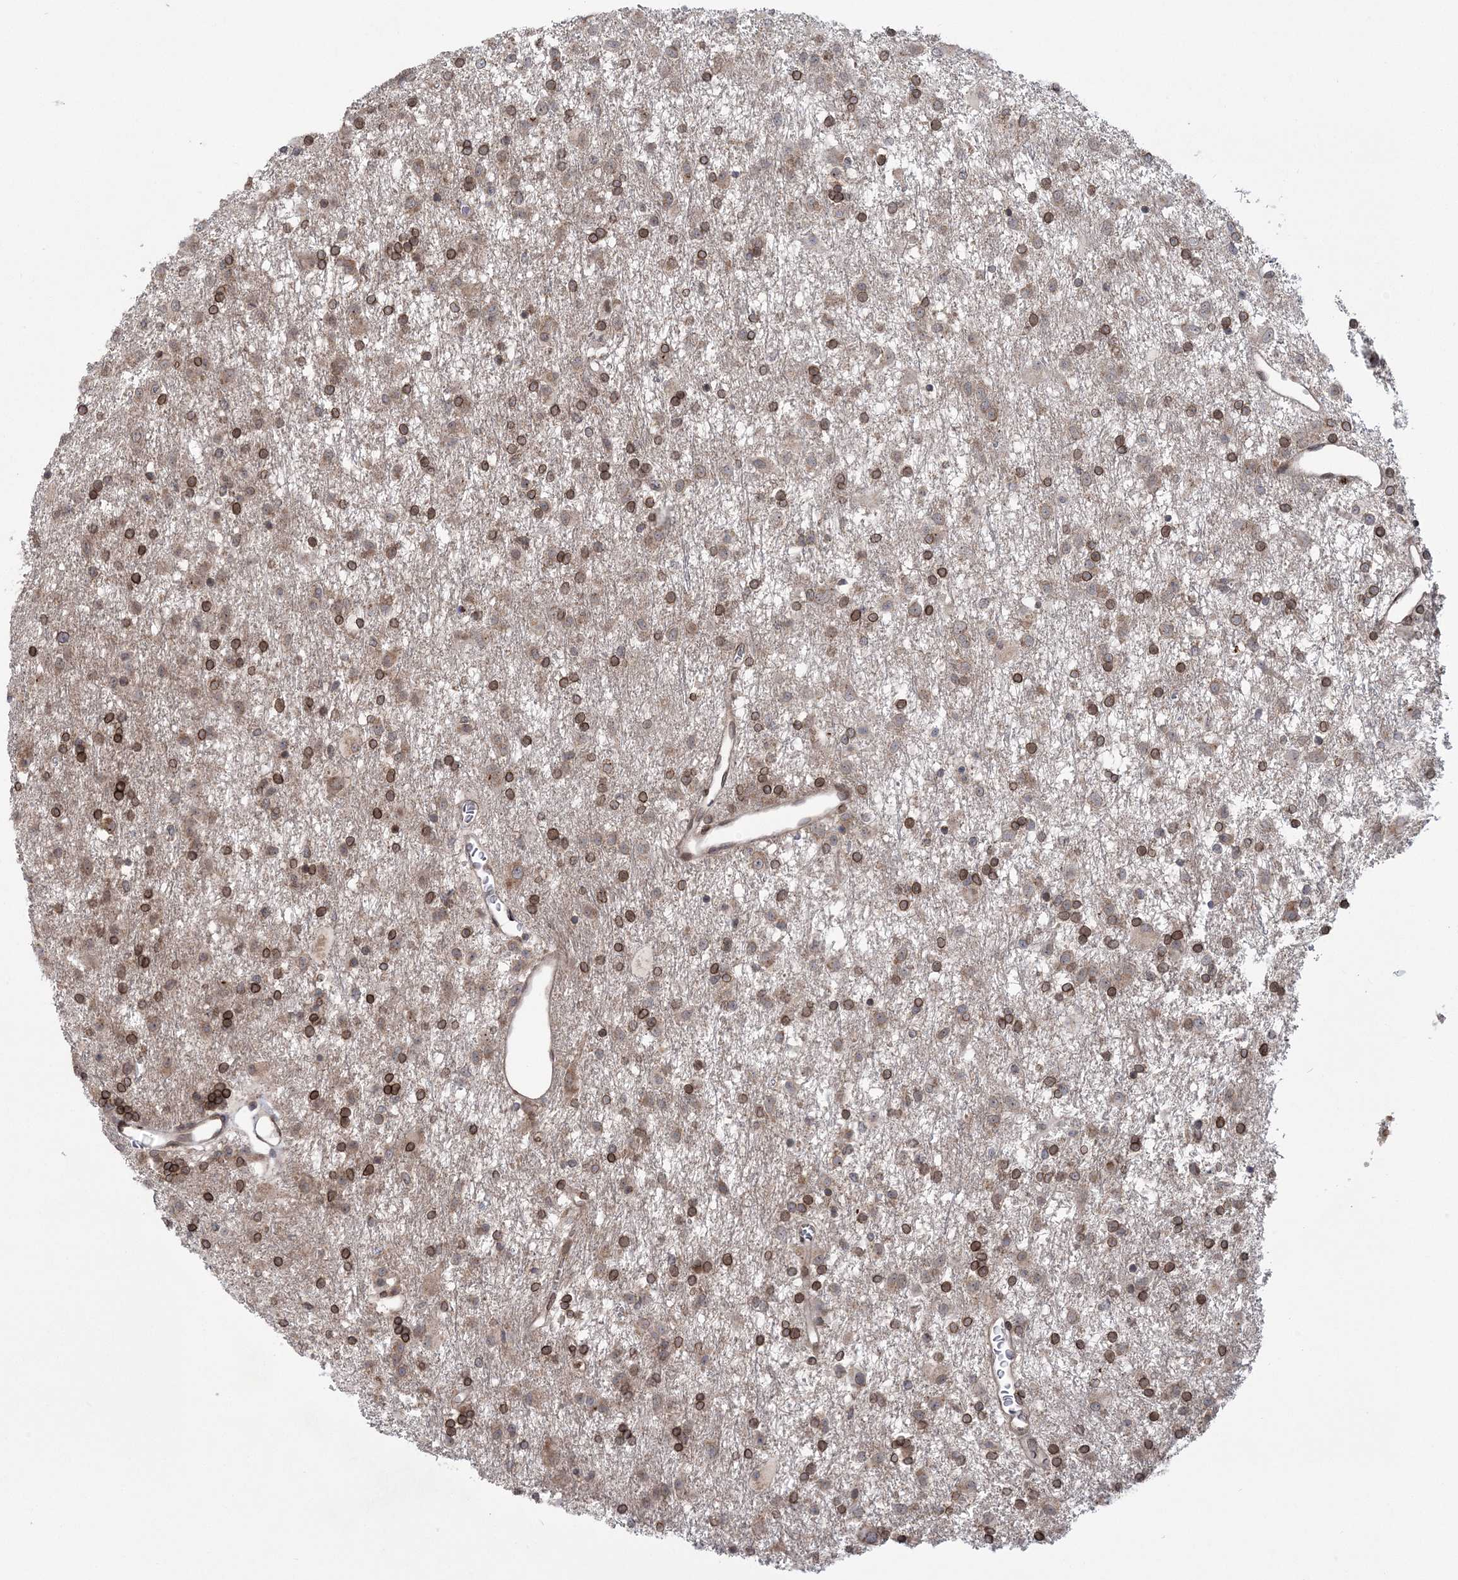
{"staining": {"intensity": "moderate", "quantity": ">75%", "location": "cytoplasmic/membranous,nuclear"}, "tissue": "glioma", "cell_type": "Tumor cells", "image_type": "cancer", "snomed": [{"axis": "morphology", "description": "Glioma, malignant, Low grade"}, {"axis": "topography", "description": "Brain"}], "caption": "Glioma was stained to show a protein in brown. There is medium levels of moderate cytoplasmic/membranous and nuclear staining in about >75% of tumor cells. (IHC, brightfield microscopy, high magnification).", "gene": "DNAJC27", "patient": {"sex": "male", "age": 65}}